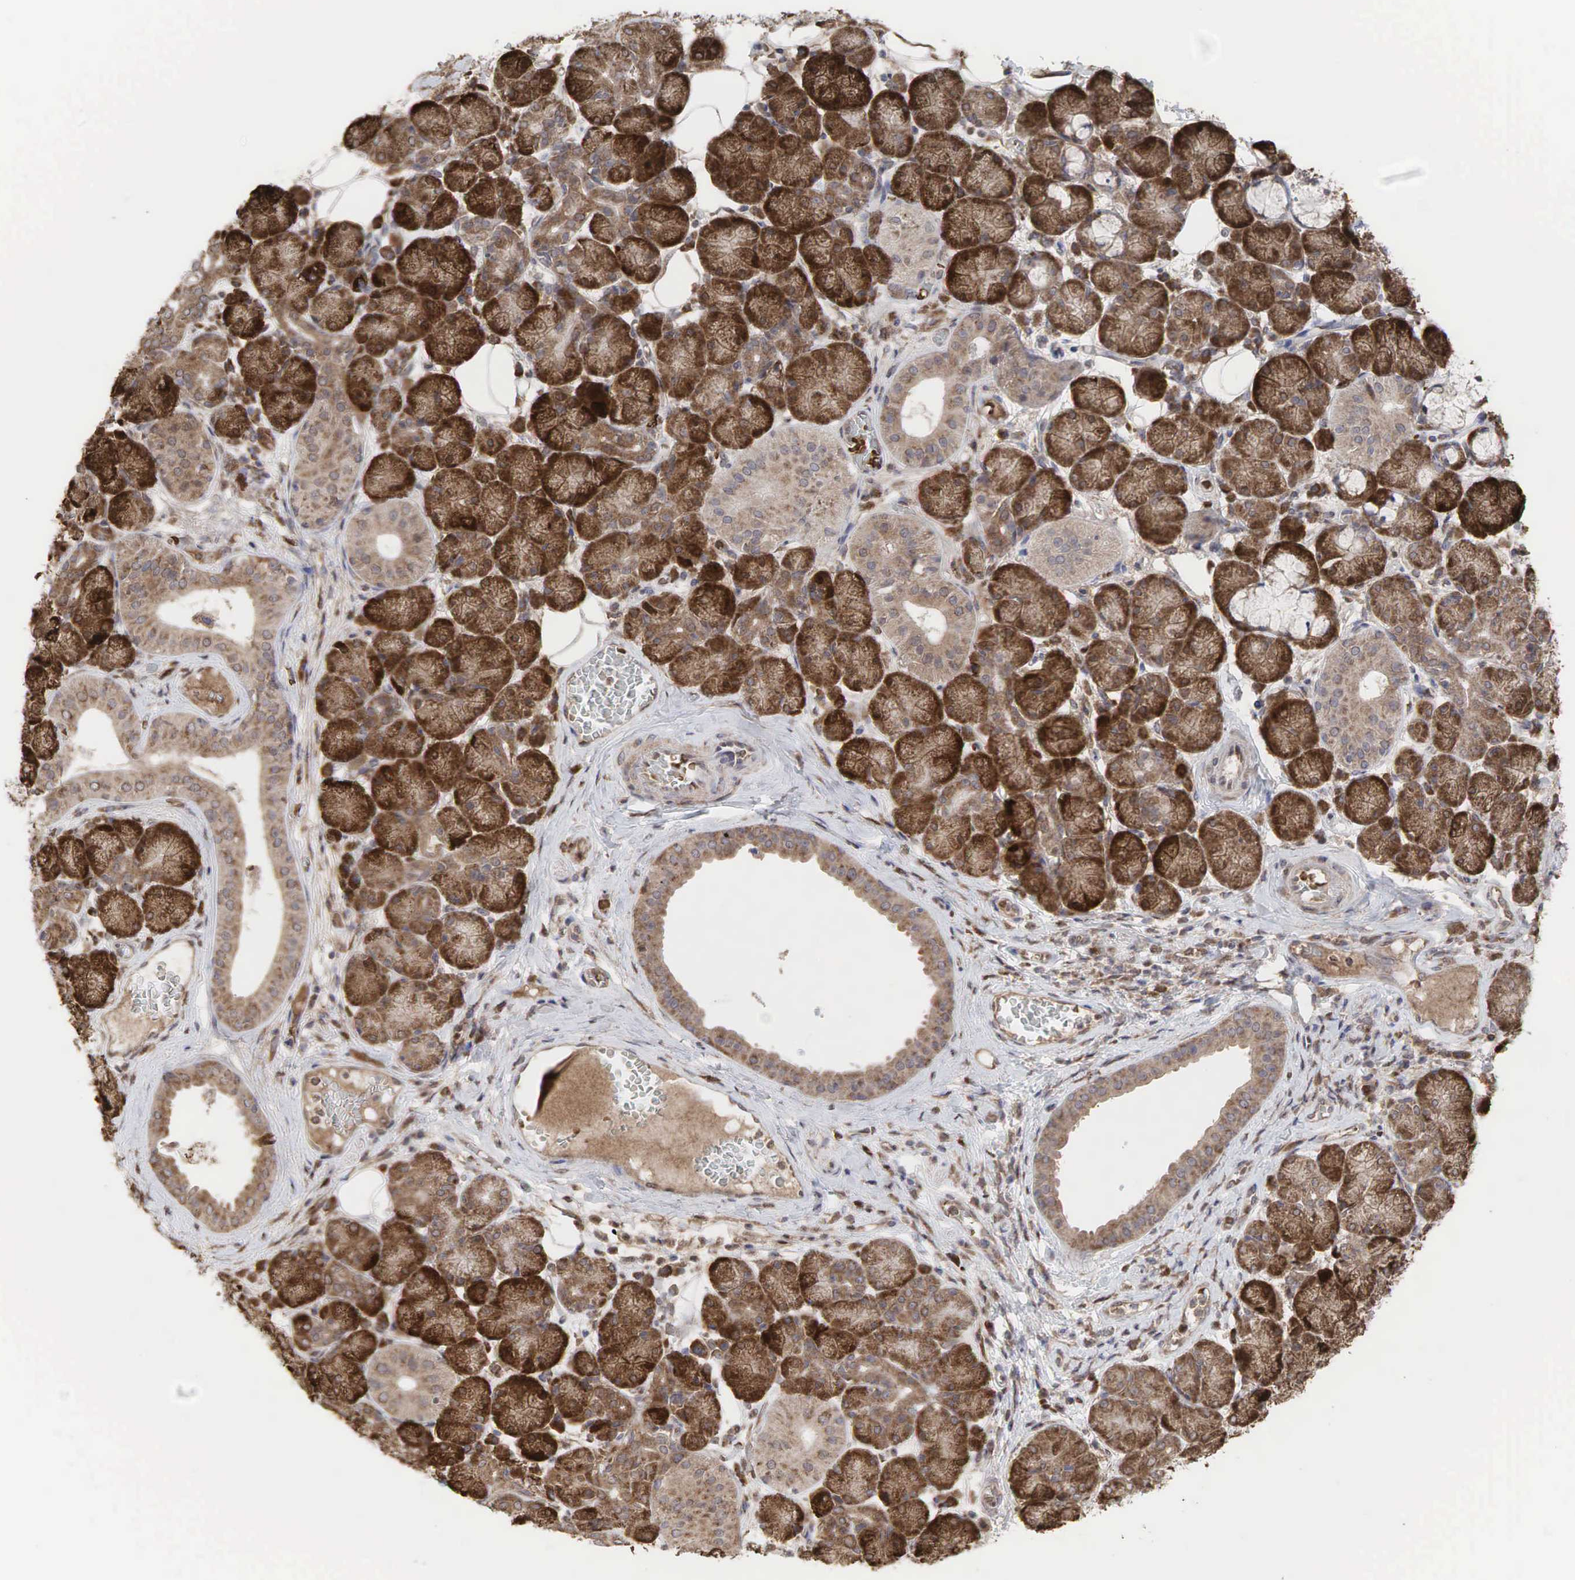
{"staining": {"intensity": "strong", "quantity": "25%-75%", "location": "cytoplasmic/membranous"}, "tissue": "salivary gland", "cell_type": "Glandular cells", "image_type": "normal", "snomed": [{"axis": "morphology", "description": "Normal tissue, NOS"}, {"axis": "topography", "description": "Salivary gland"}], "caption": "Protein staining of unremarkable salivary gland displays strong cytoplasmic/membranous positivity in approximately 25%-75% of glandular cells.", "gene": "PABPC5", "patient": {"sex": "male", "age": 54}}